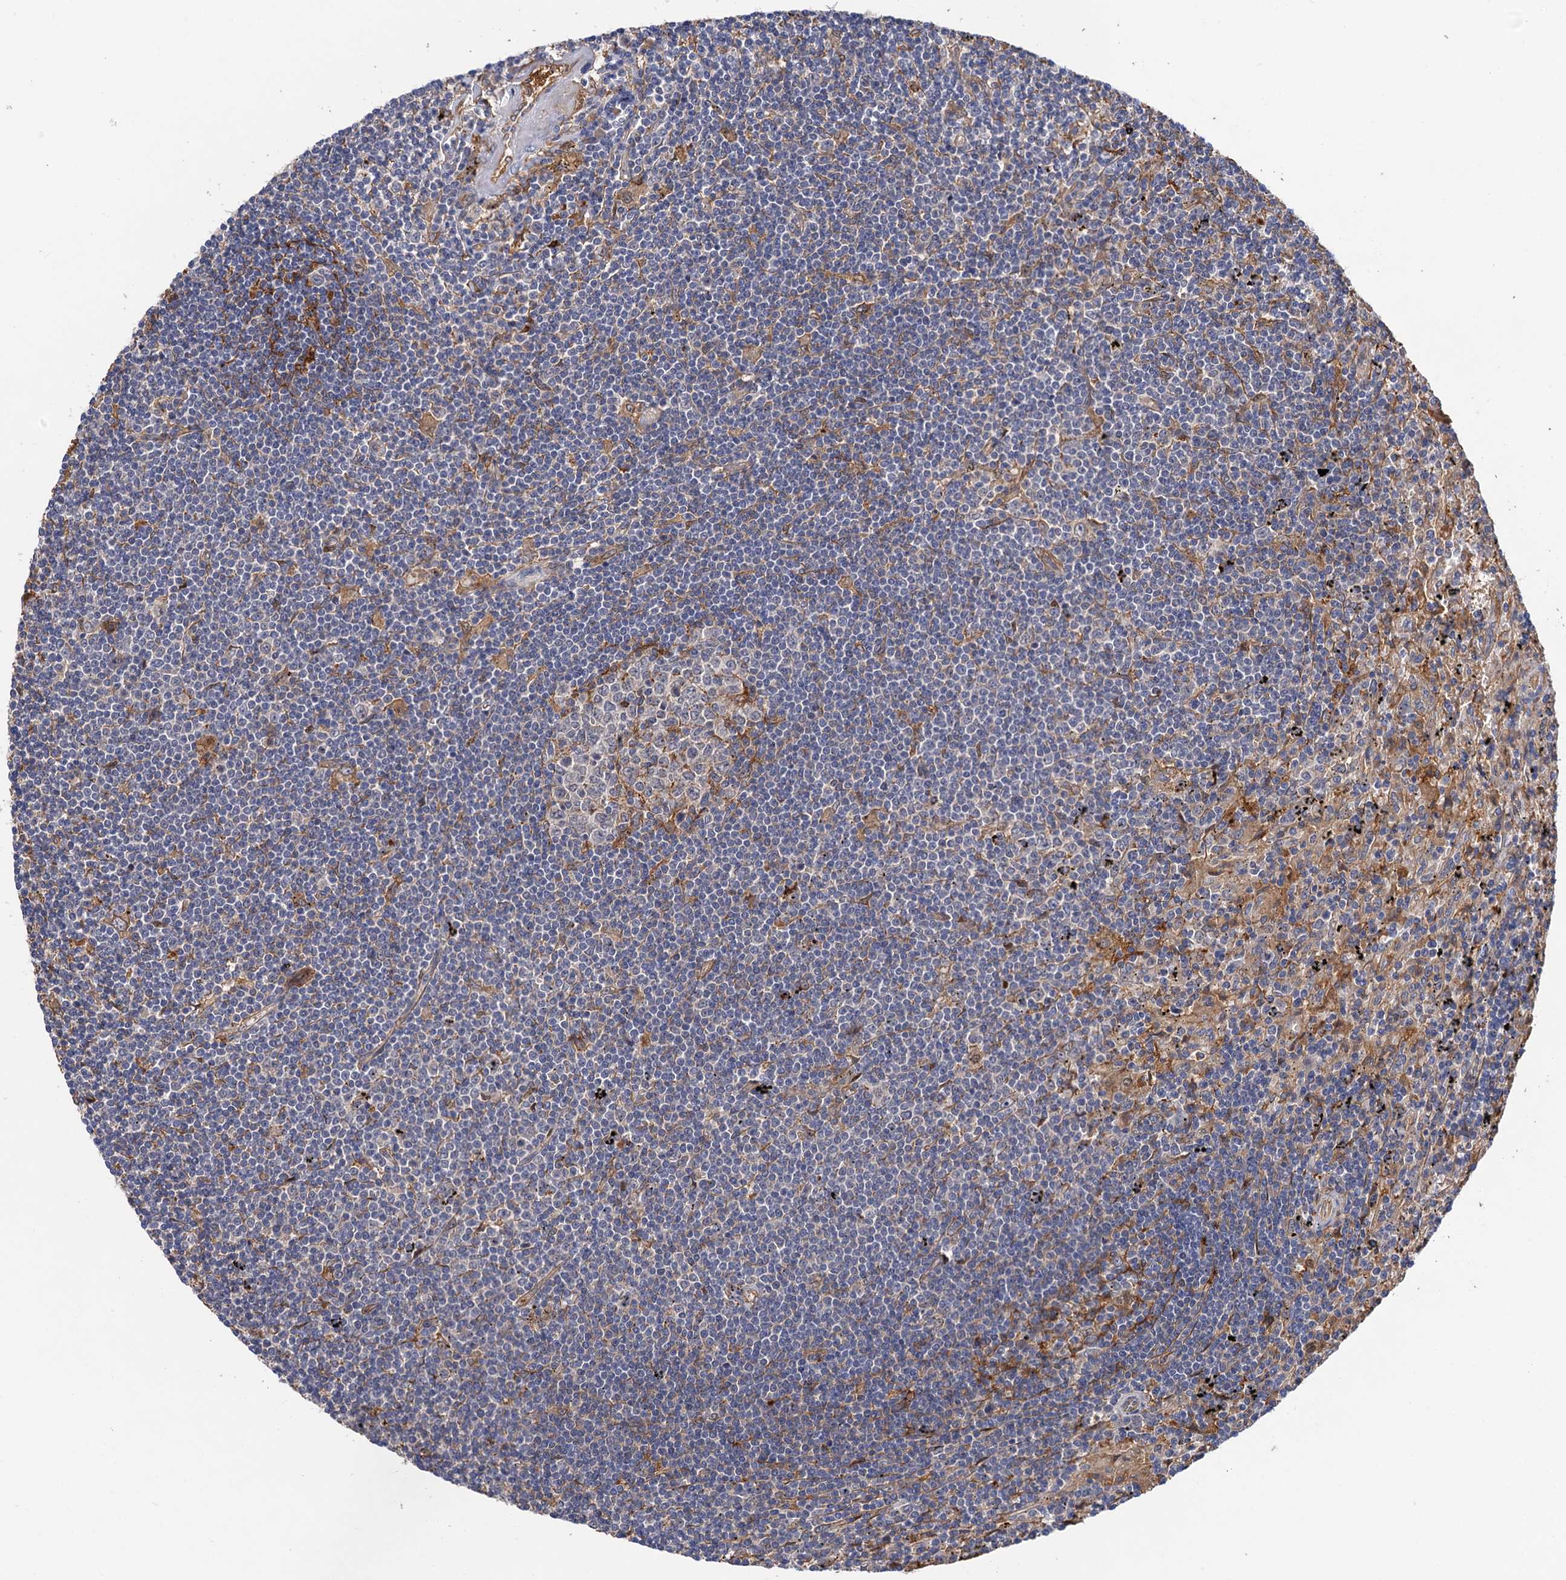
{"staining": {"intensity": "negative", "quantity": "none", "location": "none"}, "tissue": "lymphoma", "cell_type": "Tumor cells", "image_type": "cancer", "snomed": [{"axis": "morphology", "description": "Malignant lymphoma, non-Hodgkin's type, Low grade"}, {"axis": "topography", "description": "Spleen"}], "caption": "Human lymphoma stained for a protein using immunohistochemistry shows no expression in tumor cells.", "gene": "NEK8", "patient": {"sex": "male", "age": 76}}